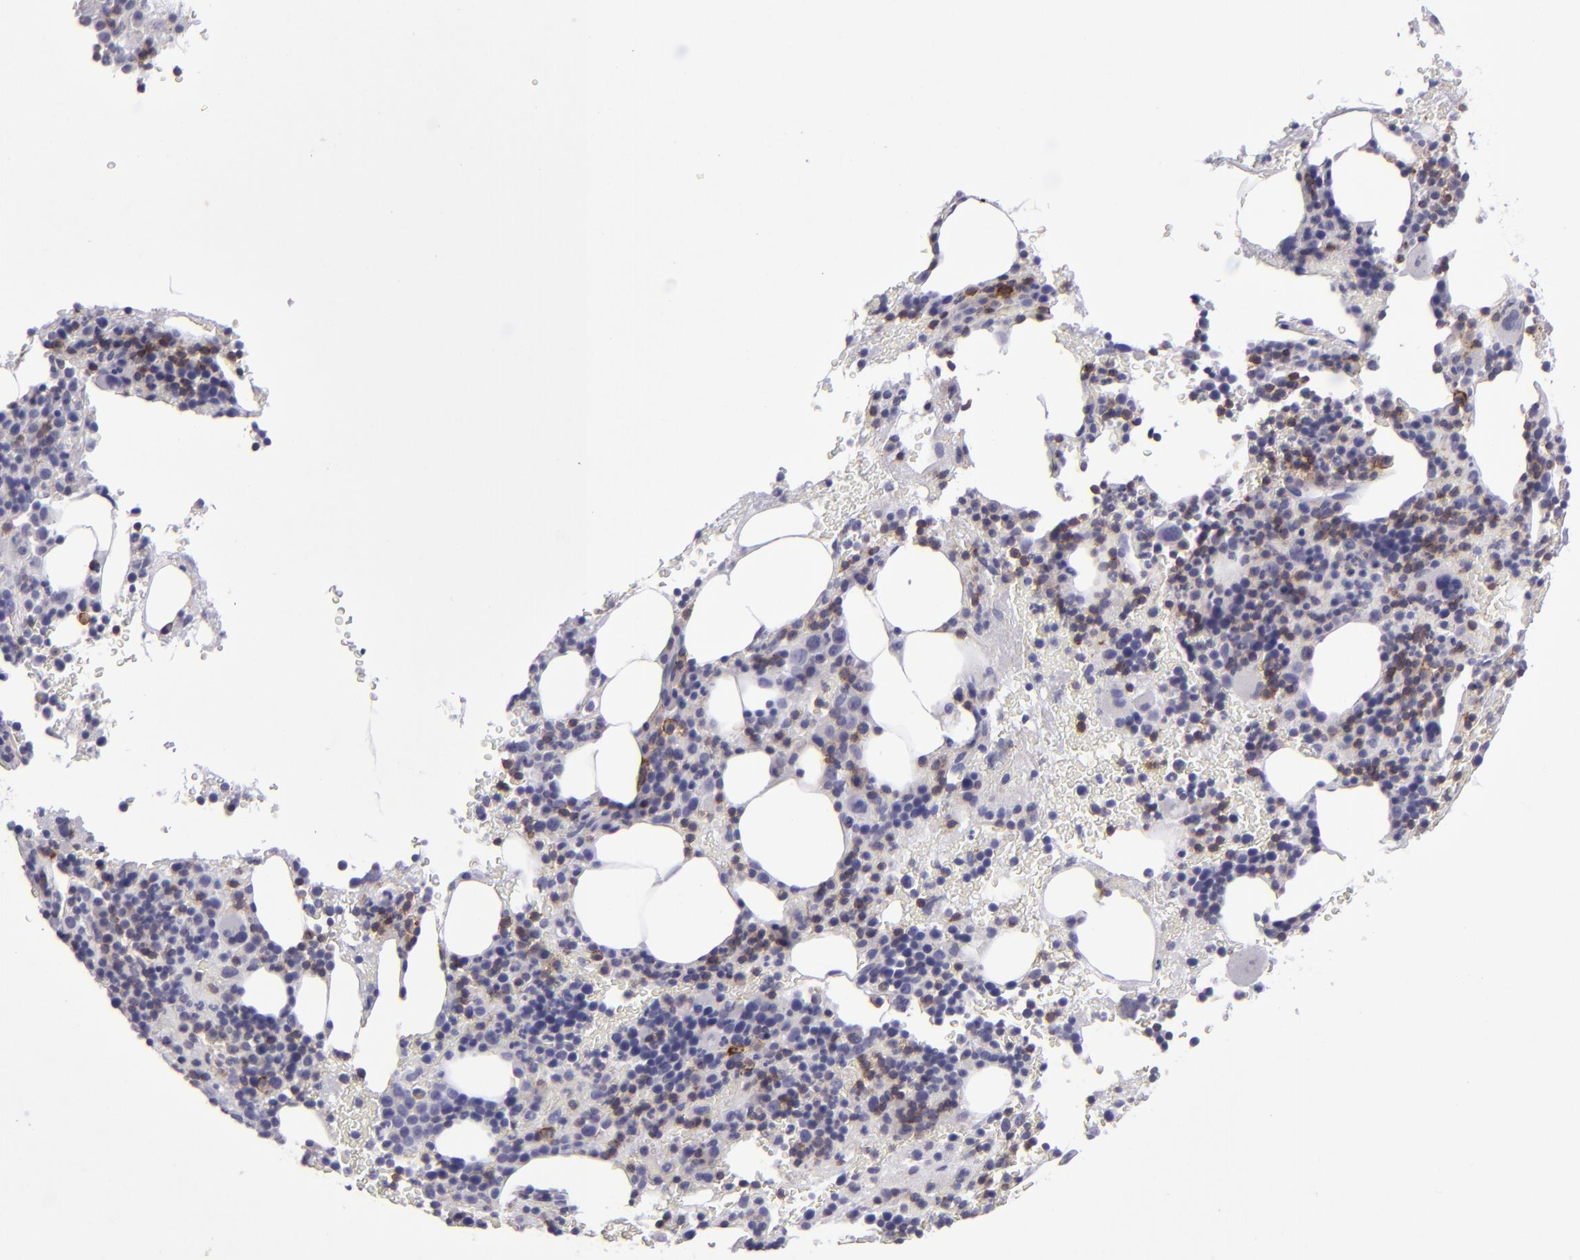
{"staining": {"intensity": "weak", "quantity": "<25%", "location": "cytoplasmic/membranous"}, "tissue": "bone marrow", "cell_type": "Hematopoietic cells", "image_type": "normal", "snomed": [{"axis": "morphology", "description": "Normal tissue, NOS"}, {"axis": "topography", "description": "Bone marrow"}], "caption": "A high-resolution micrograph shows immunohistochemistry (IHC) staining of unremarkable bone marrow, which displays no significant positivity in hematopoietic cells. Brightfield microscopy of immunohistochemistry stained with DAB (brown) and hematoxylin (blue), captured at high magnification.", "gene": "CD48", "patient": {"sex": "male", "age": 86}}